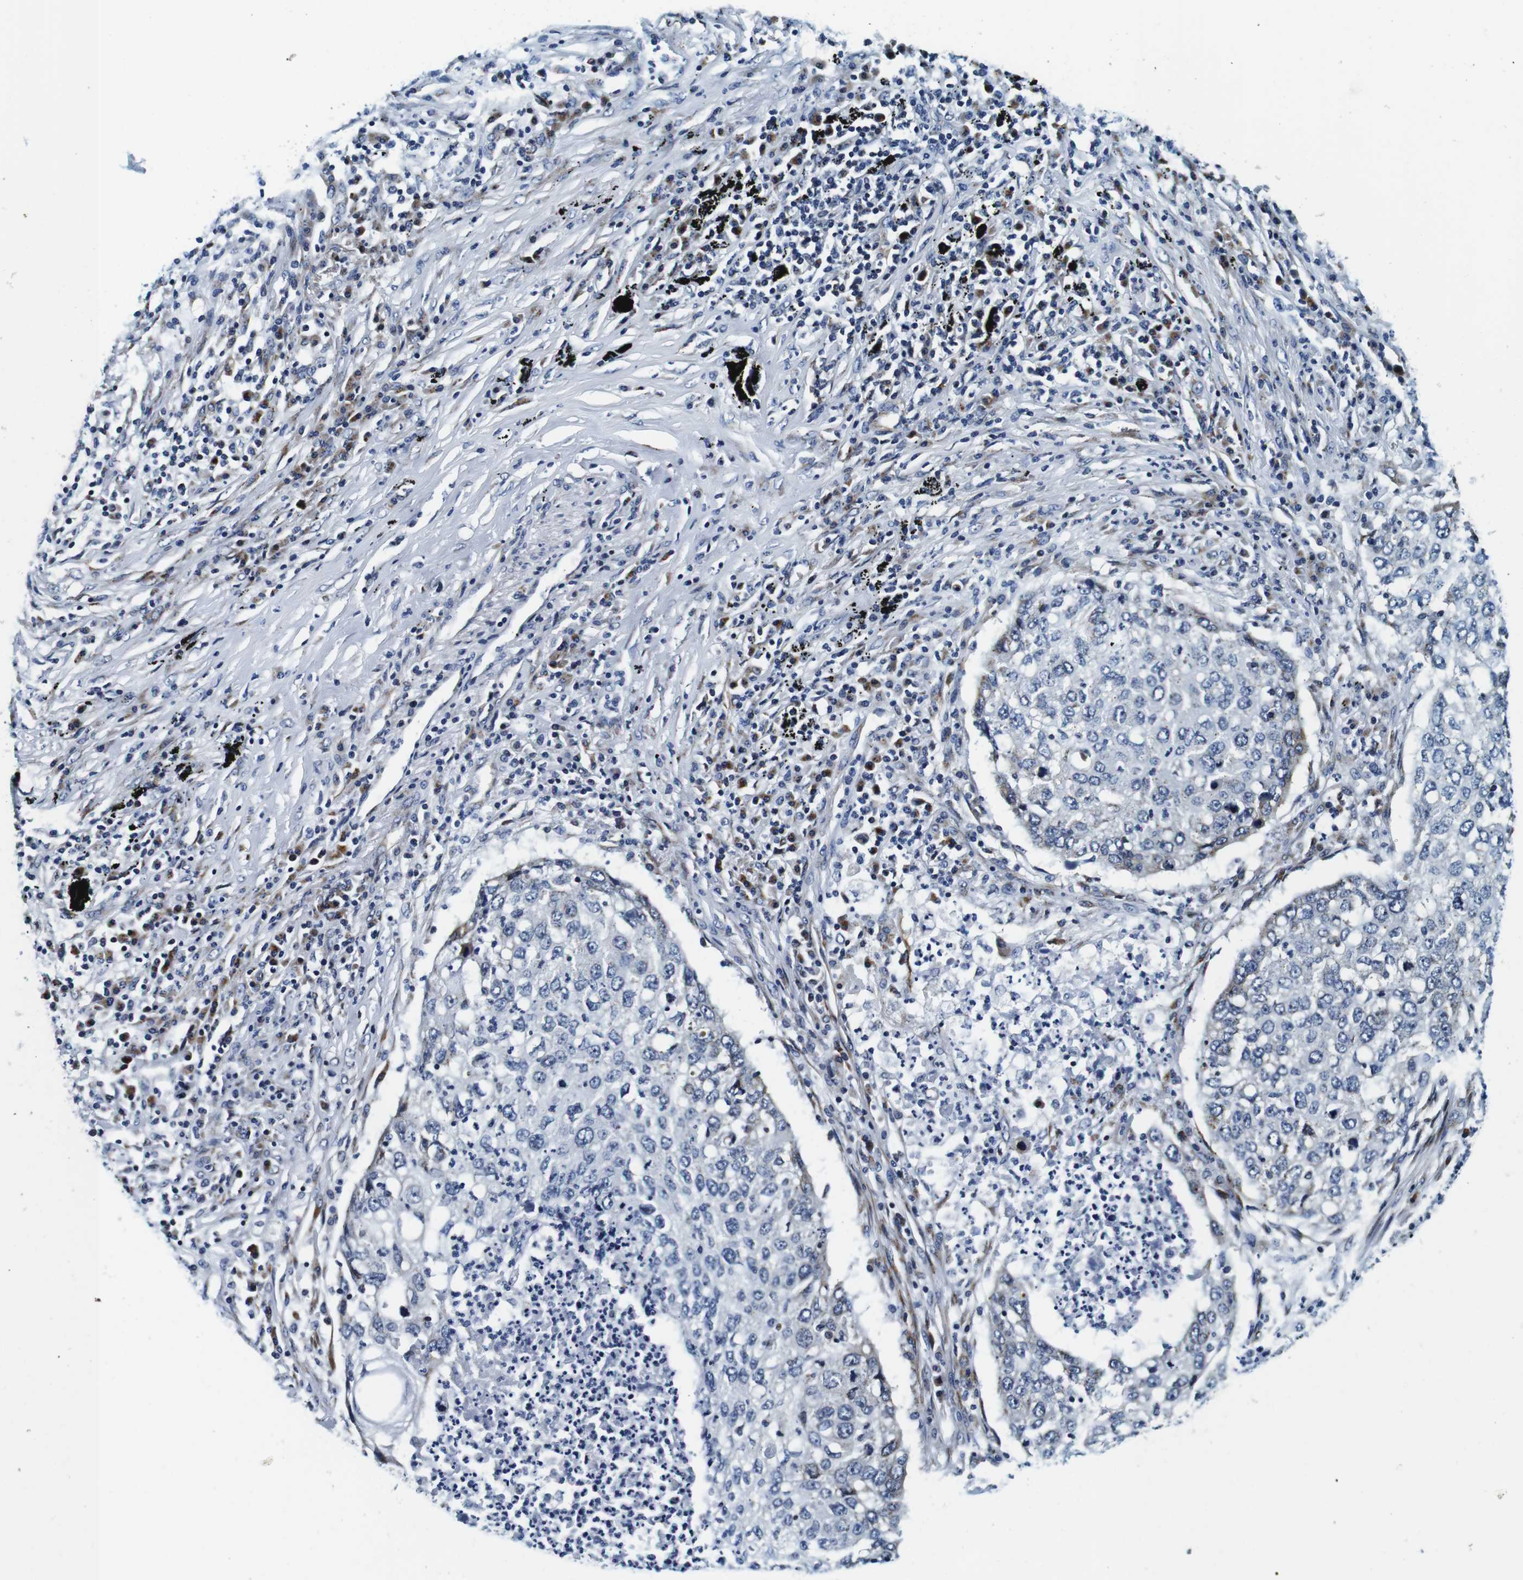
{"staining": {"intensity": "negative", "quantity": "none", "location": "none"}, "tissue": "lung cancer", "cell_type": "Tumor cells", "image_type": "cancer", "snomed": [{"axis": "morphology", "description": "Squamous cell carcinoma, NOS"}, {"axis": "topography", "description": "Lung"}], "caption": "This is an immunohistochemistry (IHC) image of human lung cancer. There is no expression in tumor cells.", "gene": "FAR2", "patient": {"sex": "female", "age": 63}}